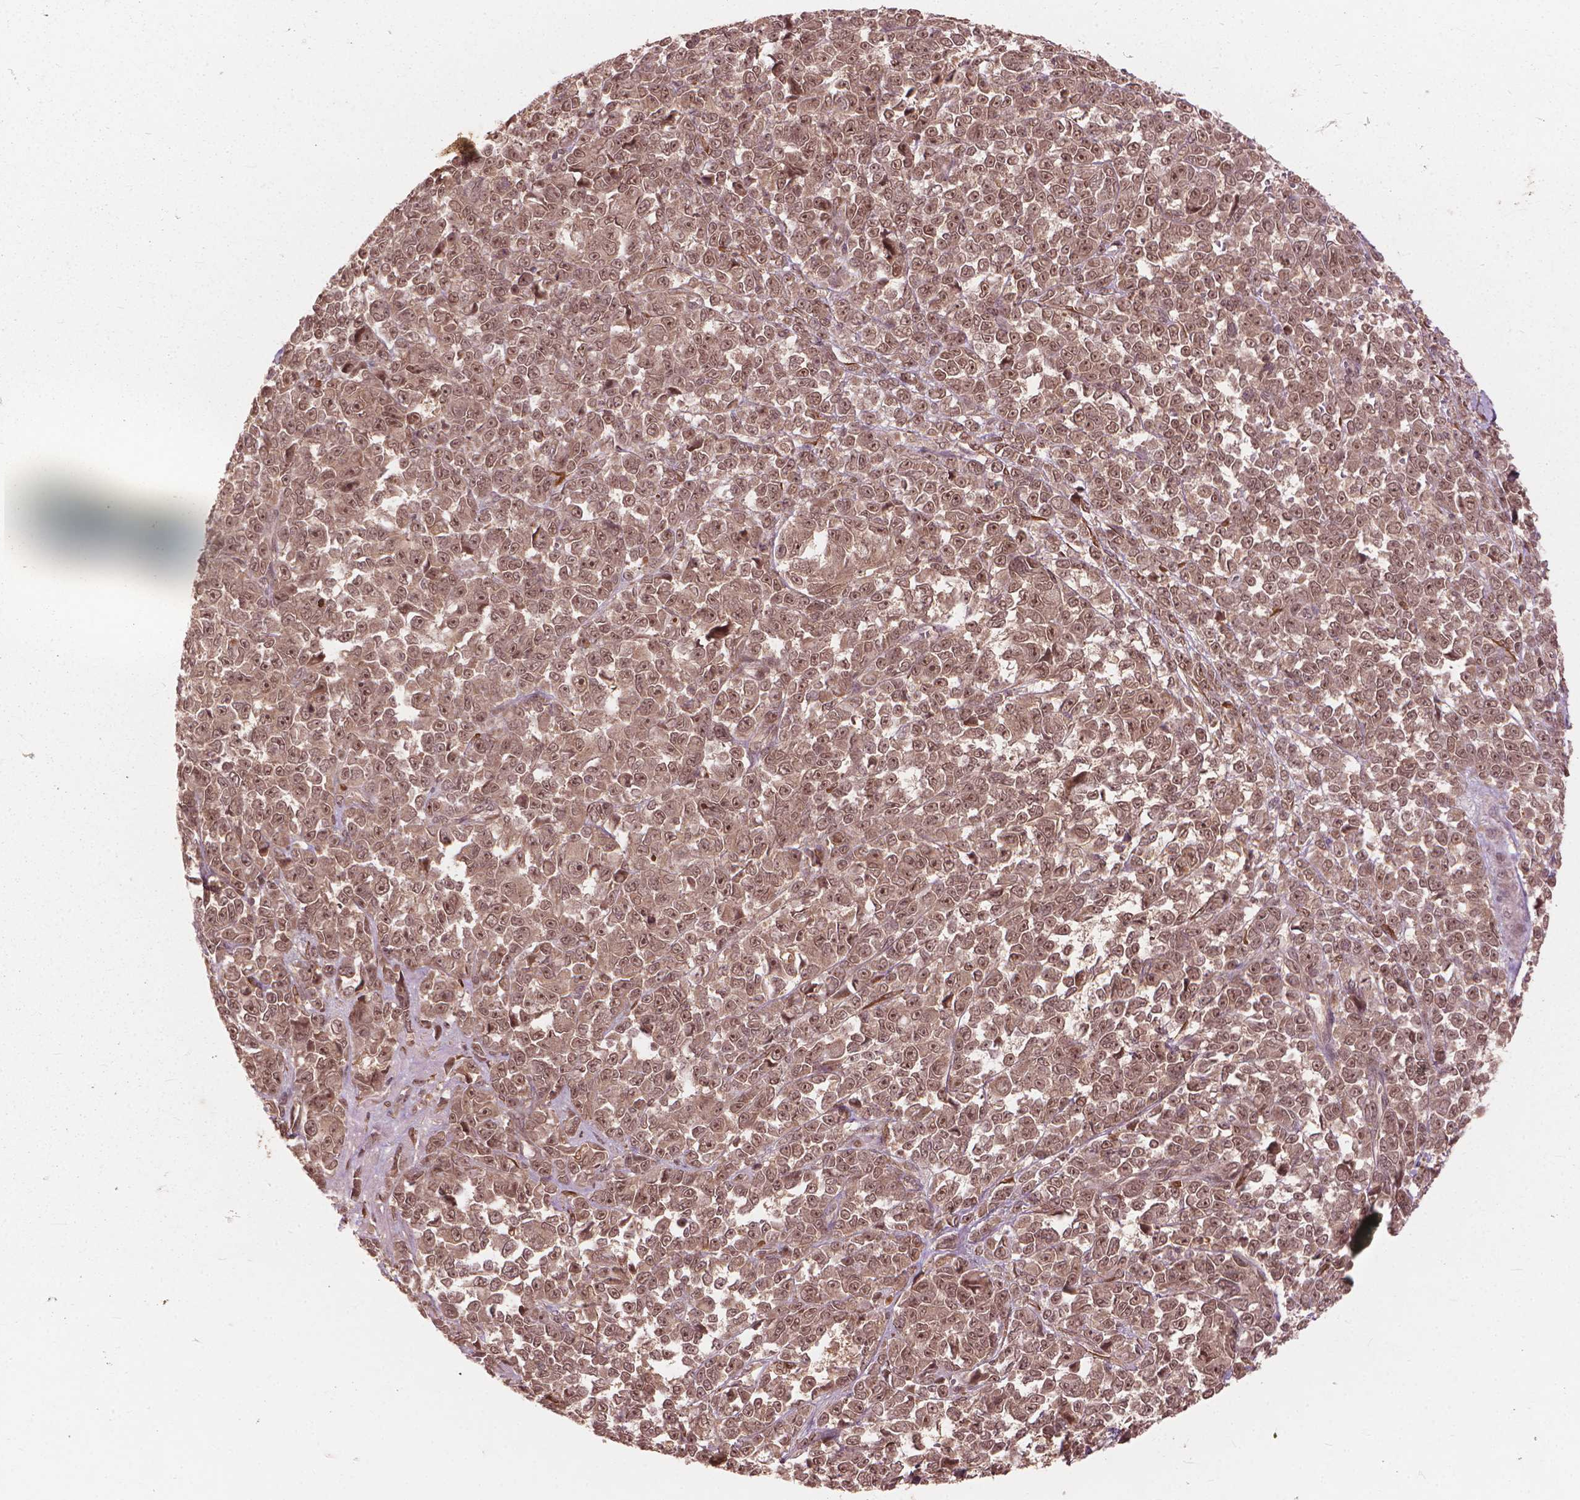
{"staining": {"intensity": "moderate", "quantity": ">75%", "location": "nuclear"}, "tissue": "melanoma", "cell_type": "Tumor cells", "image_type": "cancer", "snomed": [{"axis": "morphology", "description": "Malignant melanoma, NOS"}, {"axis": "topography", "description": "Skin"}], "caption": "Immunohistochemical staining of human malignant melanoma displays medium levels of moderate nuclear protein positivity in approximately >75% of tumor cells.", "gene": "SSU72", "patient": {"sex": "female", "age": 95}}